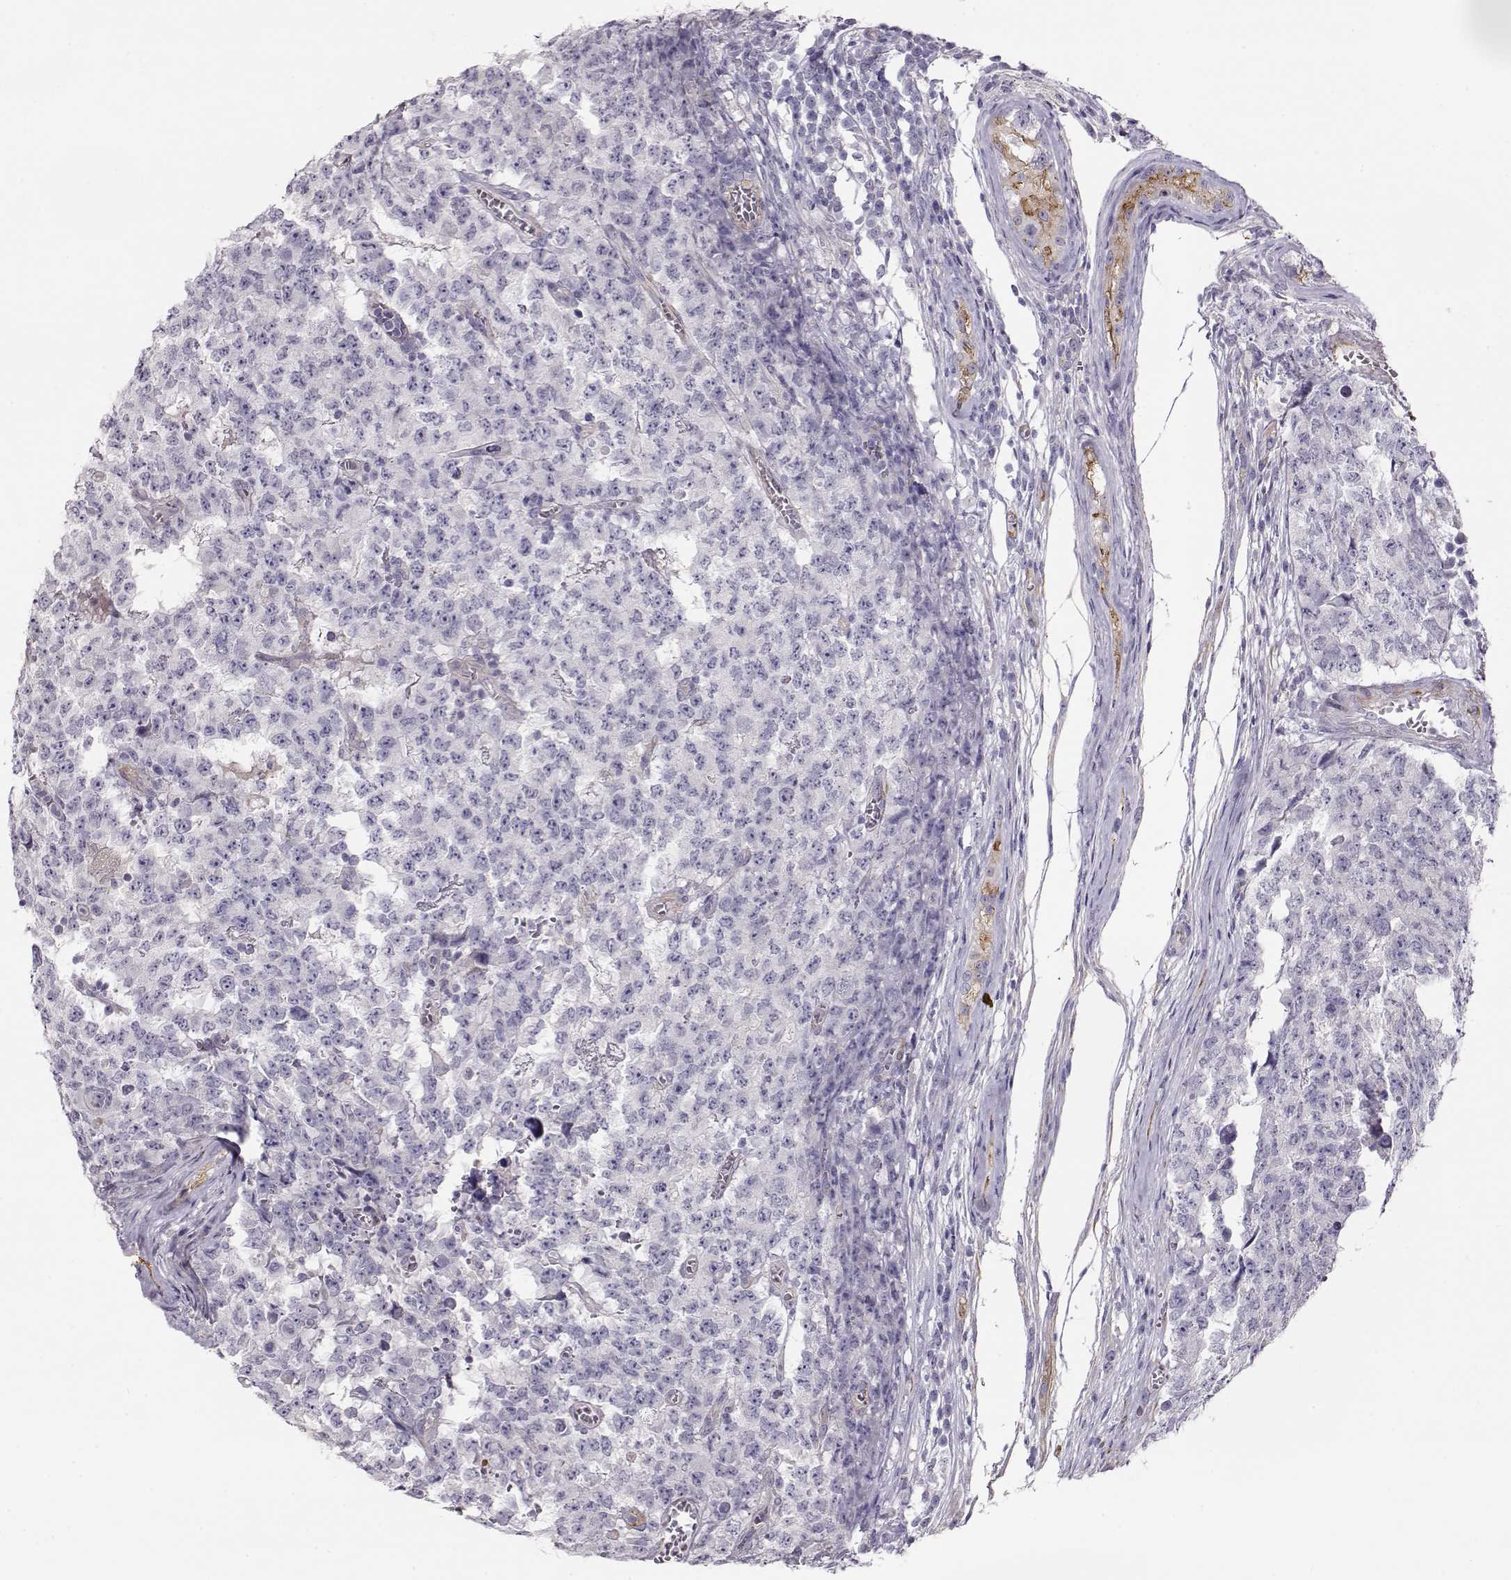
{"staining": {"intensity": "negative", "quantity": "none", "location": "none"}, "tissue": "testis cancer", "cell_type": "Tumor cells", "image_type": "cancer", "snomed": [{"axis": "morphology", "description": "Carcinoma, Embryonal, NOS"}, {"axis": "topography", "description": "Testis"}], "caption": "Tumor cells are negative for brown protein staining in testis cancer (embryonal carcinoma). (DAB immunohistochemistry (IHC), high magnification).", "gene": "RBM44", "patient": {"sex": "male", "age": 23}}